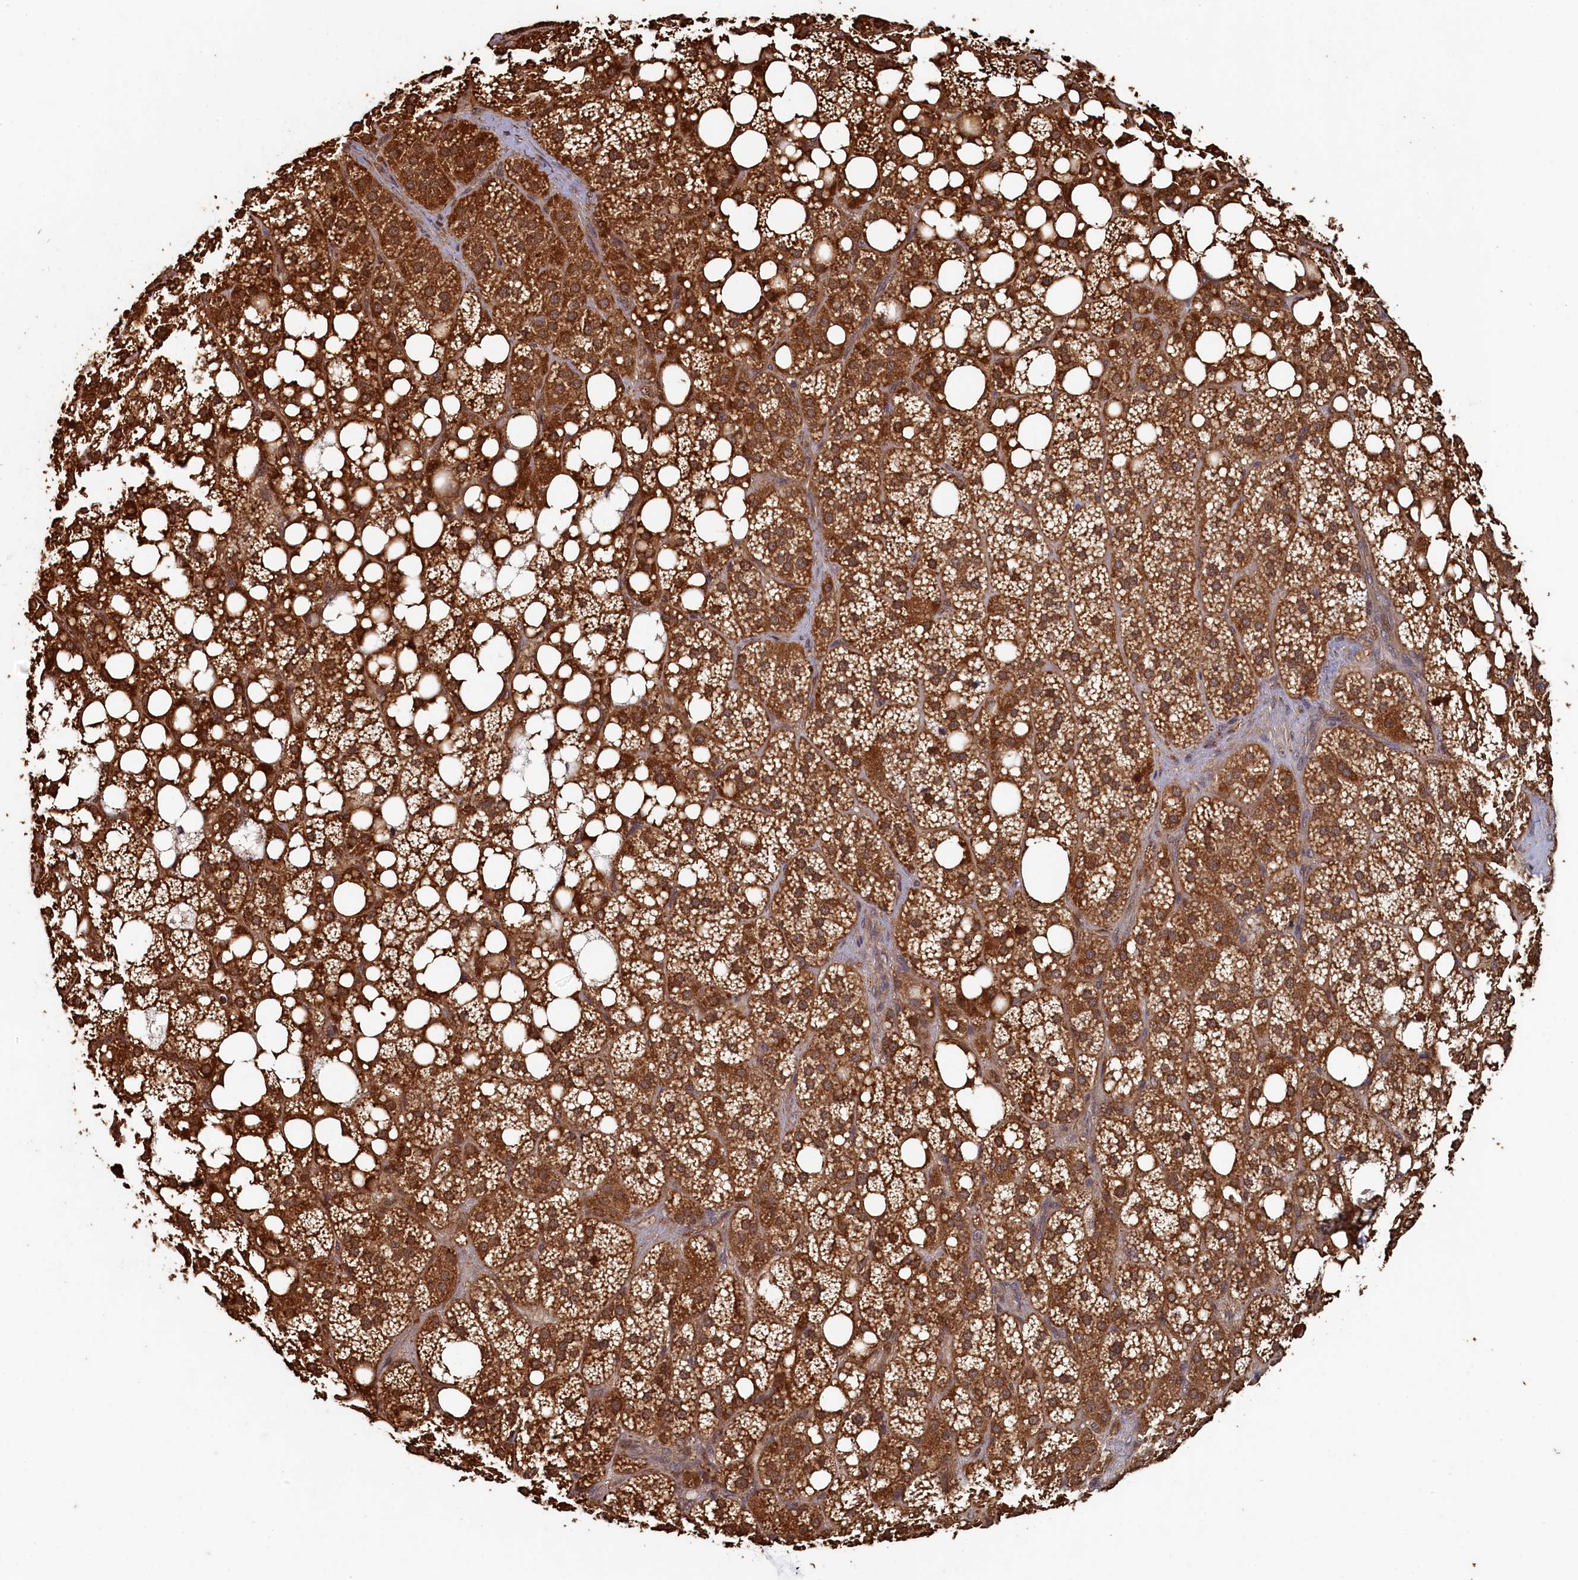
{"staining": {"intensity": "strong", "quantity": ">75%", "location": "cytoplasmic/membranous"}, "tissue": "adrenal gland", "cell_type": "Glandular cells", "image_type": "normal", "snomed": [{"axis": "morphology", "description": "Normal tissue, NOS"}, {"axis": "topography", "description": "Adrenal gland"}], "caption": "Immunohistochemical staining of unremarkable human adrenal gland exhibits strong cytoplasmic/membranous protein positivity in about >75% of glandular cells.", "gene": "PIGN", "patient": {"sex": "female", "age": 59}}